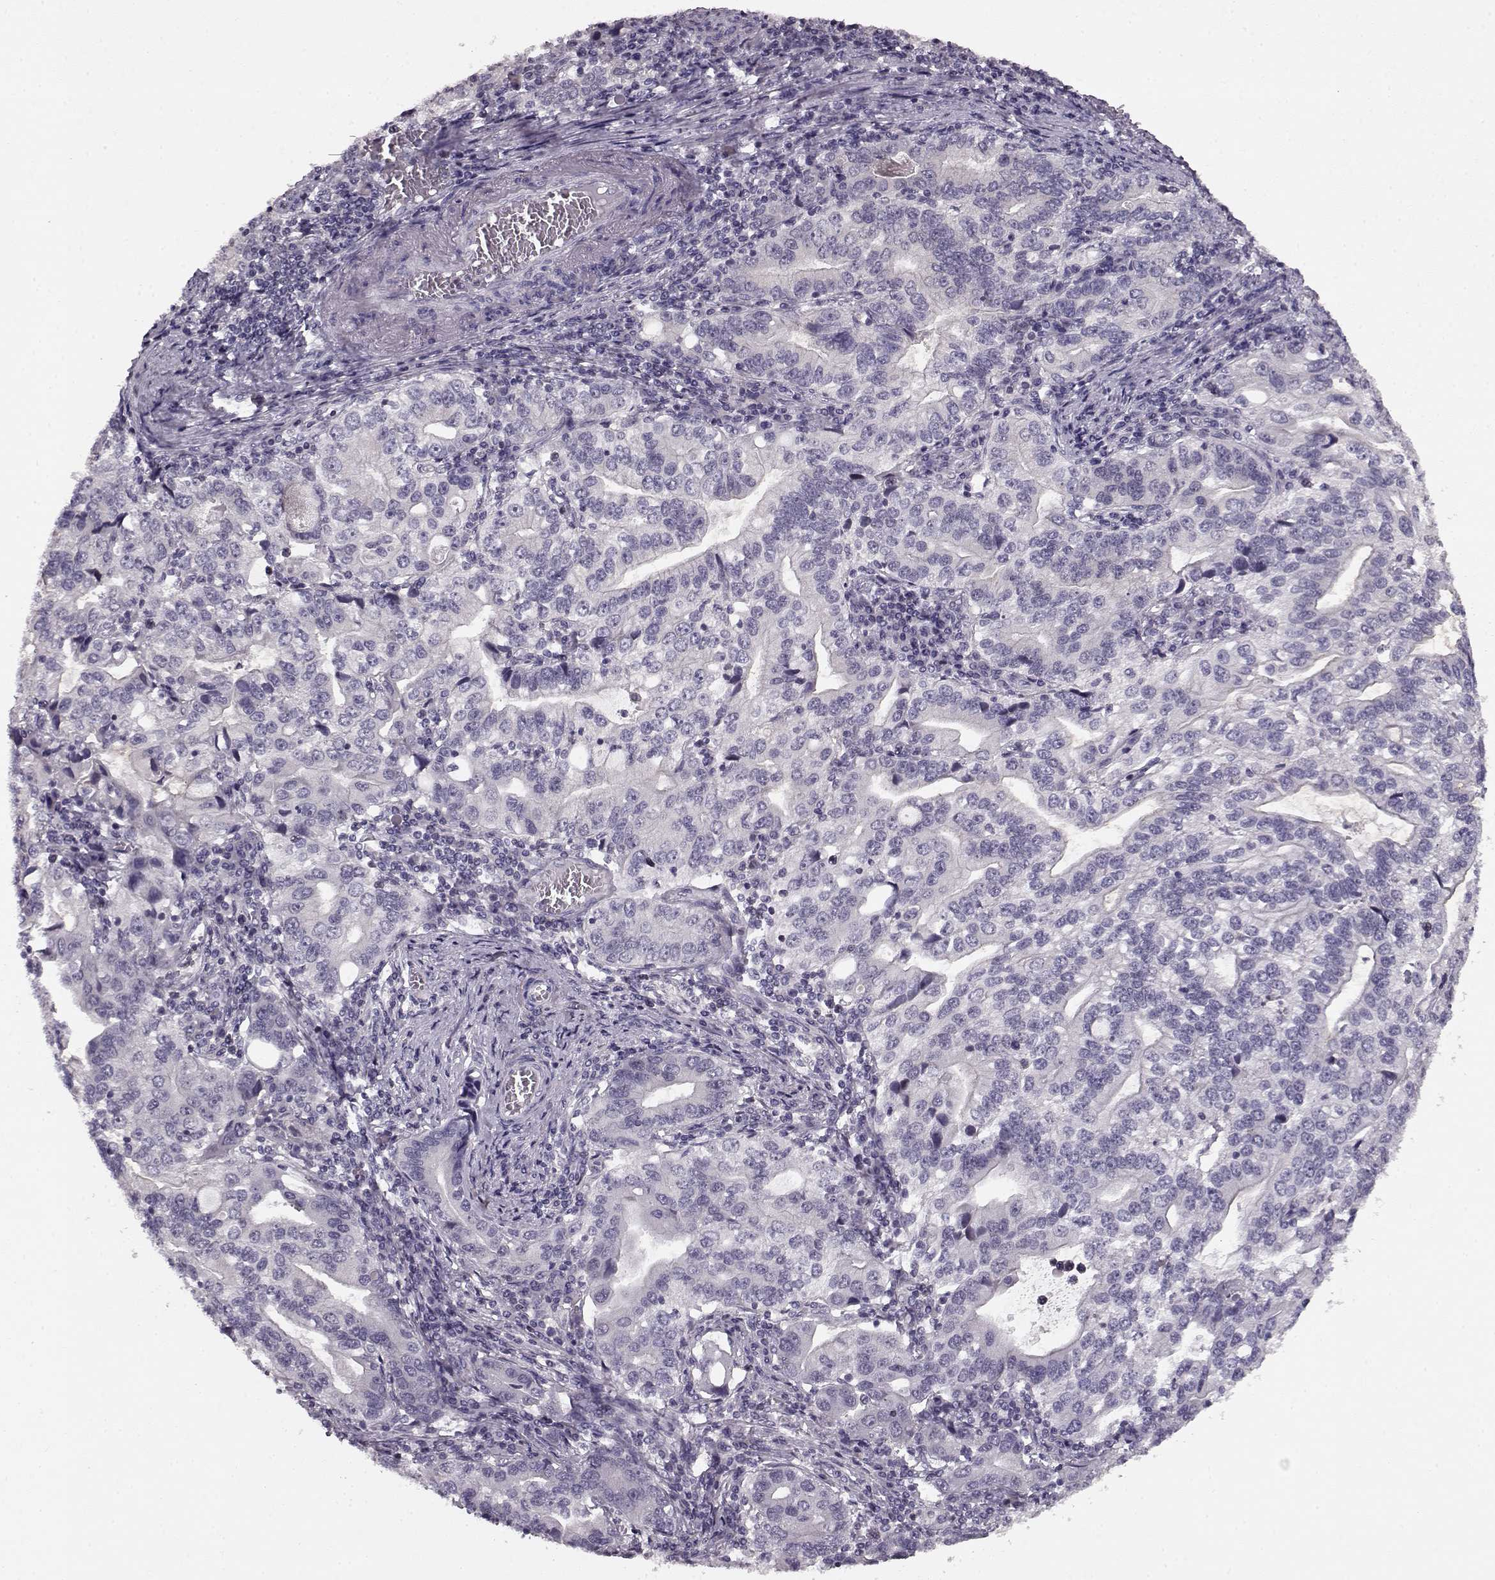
{"staining": {"intensity": "negative", "quantity": "none", "location": "none"}, "tissue": "stomach cancer", "cell_type": "Tumor cells", "image_type": "cancer", "snomed": [{"axis": "morphology", "description": "Adenocarcinoma, NOS"}, {"axis": "topography", "description": "Stomach, lower"}], "caption": "This is an immunohistochemistry (IHC) histopathology image of stomach cancer (adenocarcinoma). There is no staining in tumor cells.", "gene": "RP1L1", "patient": {"sex": "female", "age": 72}}